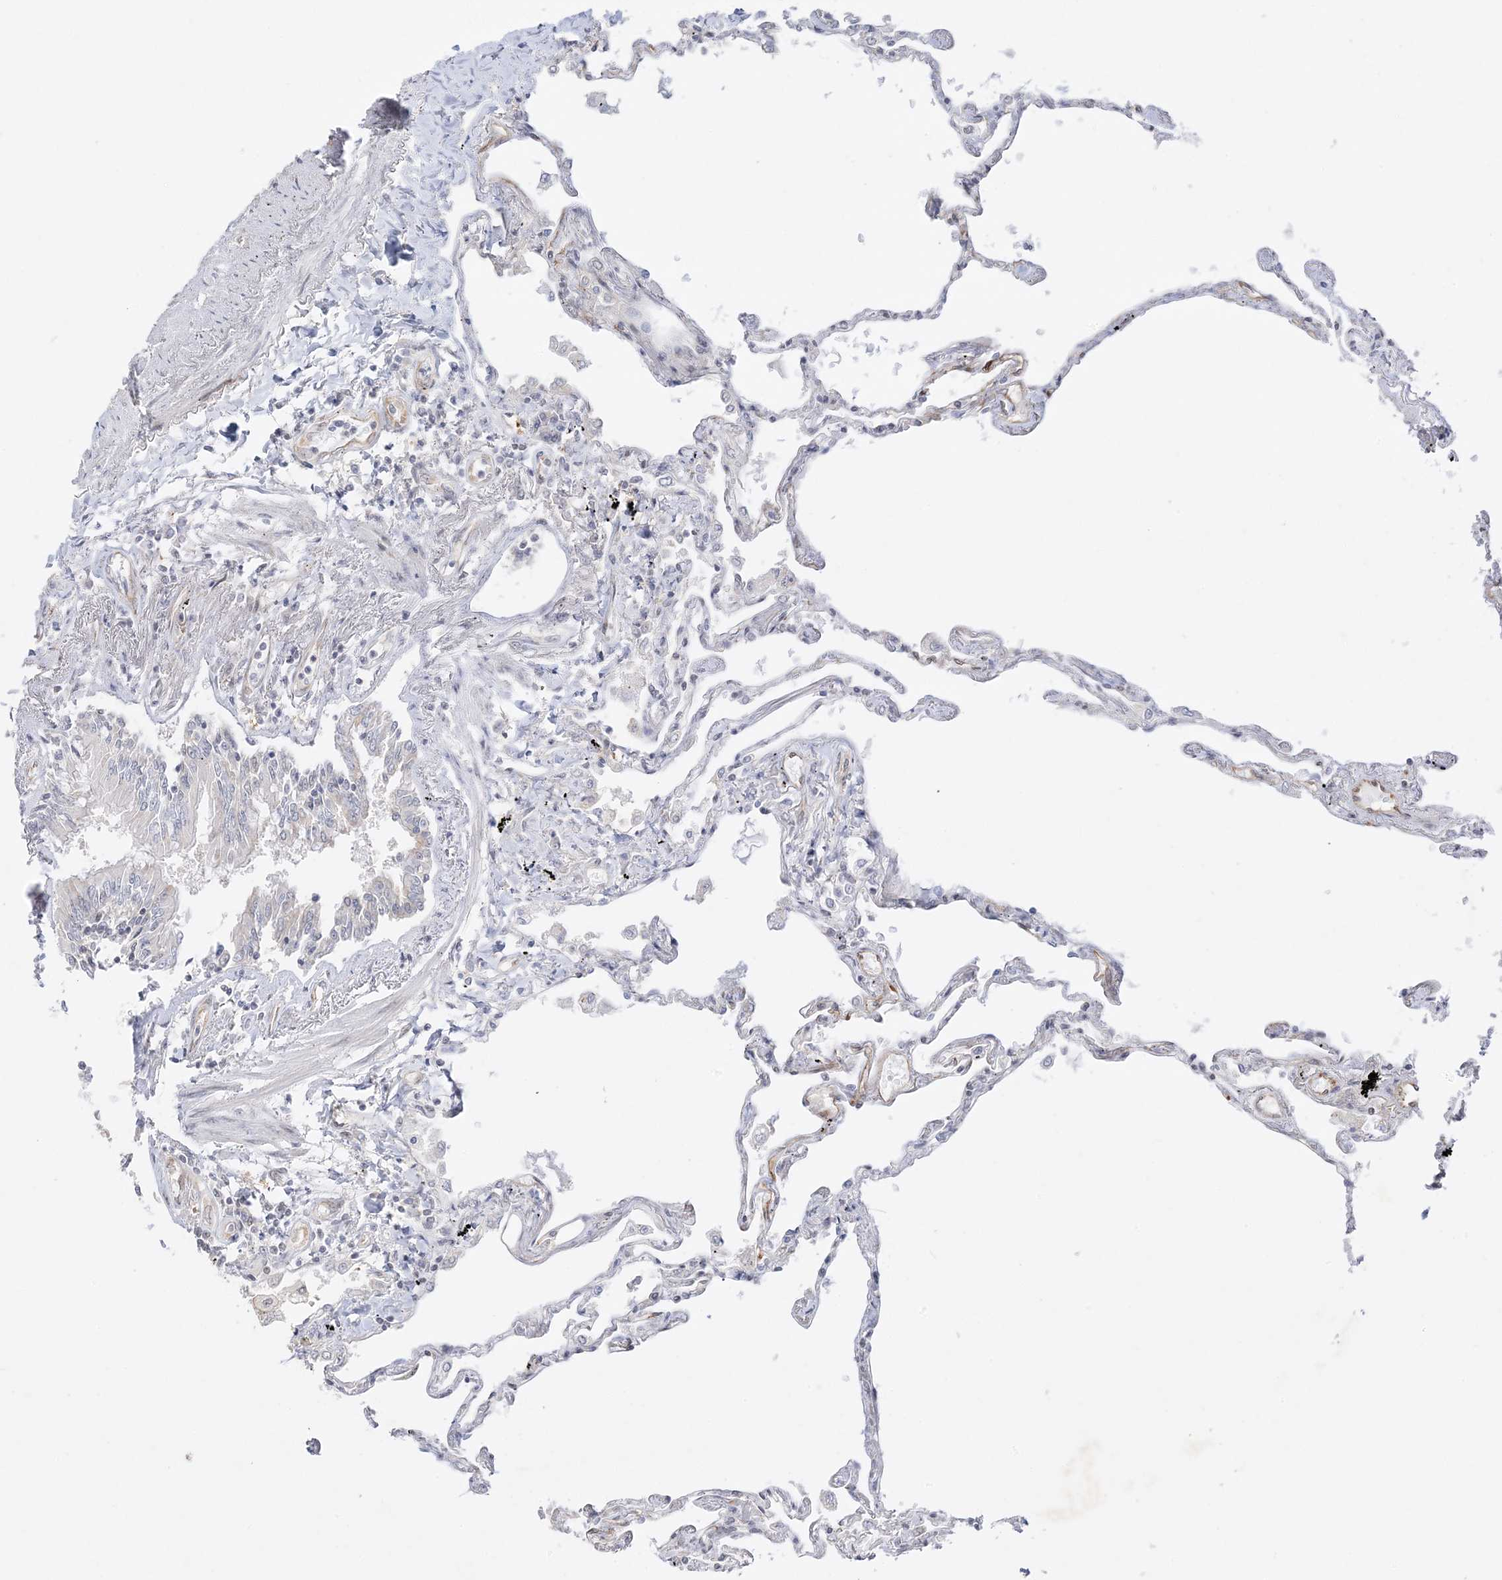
{"staining": {"intensity": "negative", "quantity": "none", "location": "none"}, "tissue": "lung", "cell_type": "Alveolar cells", "image_type": "normal", "snomed": [{"axis": "morphology", "description": "Normal tissue, NOS"}, {"axis": "topography", "description": "Lung"}], "caption": "IHC of unremarkable human lung displays no expression in alveolar cells.", "gene": "C2CD2", "patient": {"sex": "female", "age": 67}}